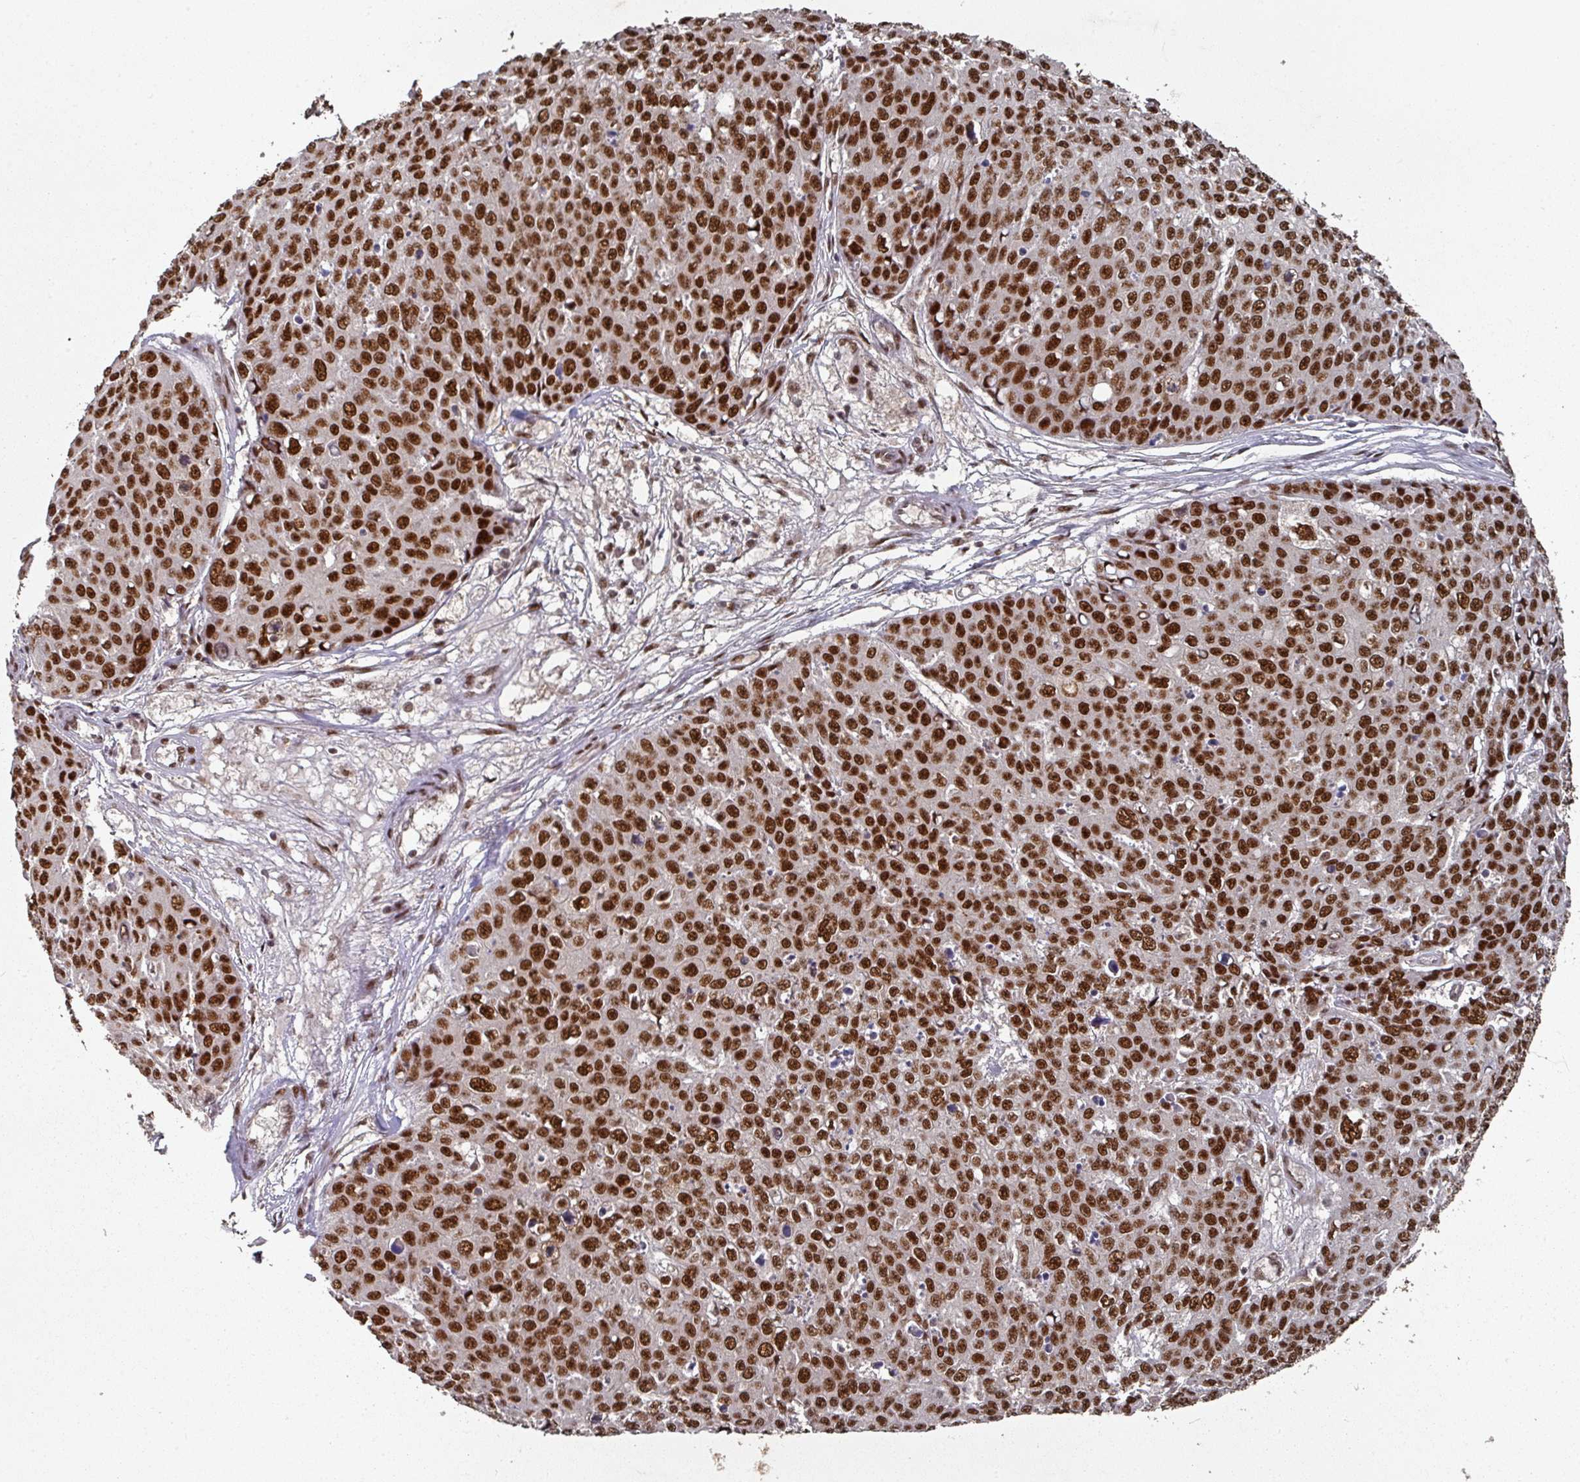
{"staining": {"intensity": "strong", "quantity": ">75%", "location": "nuclear"}, "tissue": "skin cancer", "cell_type": "Tumor cells", "image_type": "cancer", "snomed": [{"axis": "morphology", "description": "Squamous cell carcinoma, NOS"}, {"axis": "topography", "description": "Skin"}], "caption": "Approximately >75% of tumor cells in human skin cancer (squamous cell carcinoma) exhibit strong nuclear protein expression as visualized by brown immunohistochemical staining.", "gene": "MEPCE", "patient": {"sex": "male", "age": 71}}